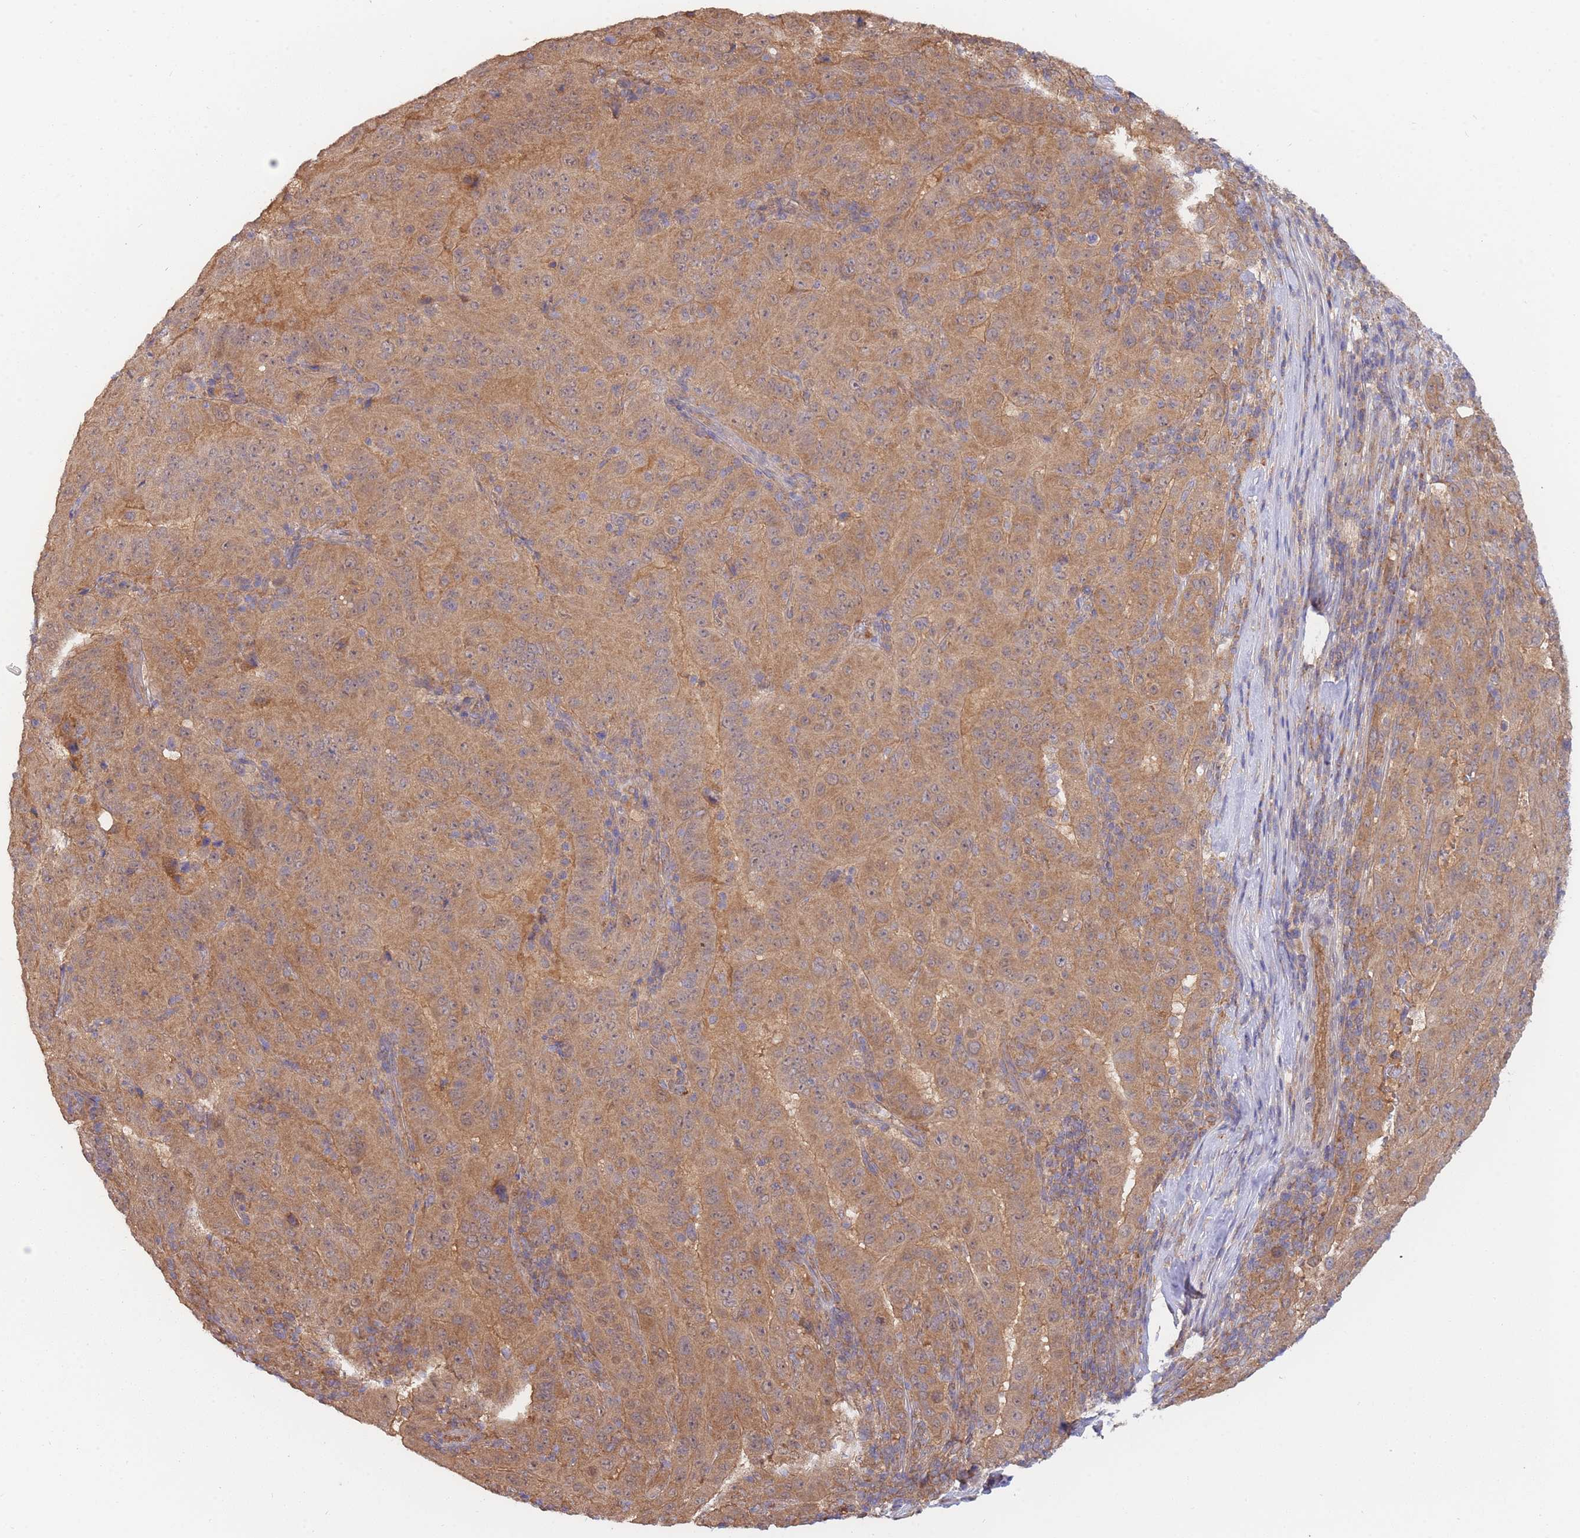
{"staining": {"intensity": "moderate", "quantity": ">75%", "location": "cytoplasmic/membranous"}, "tissue": "pancreatic cancer", "cell_type": "Tumor cells", "image_type": "cancer", "snomed": [{"axis": "morphology", "description": "Adenocarcinoma, NOS"}, {"axis": "topography", "description": "Pancreas"}], "caption": "IHC image of pancreatic cancer stained for a protein (brown), which exhibits medium levels of moderate cytoplasmic/membranous positivity in approximately >75% of tumor cells.", "gene": "MRPS18B", "patient": {"sex": "male", "age": 63}}